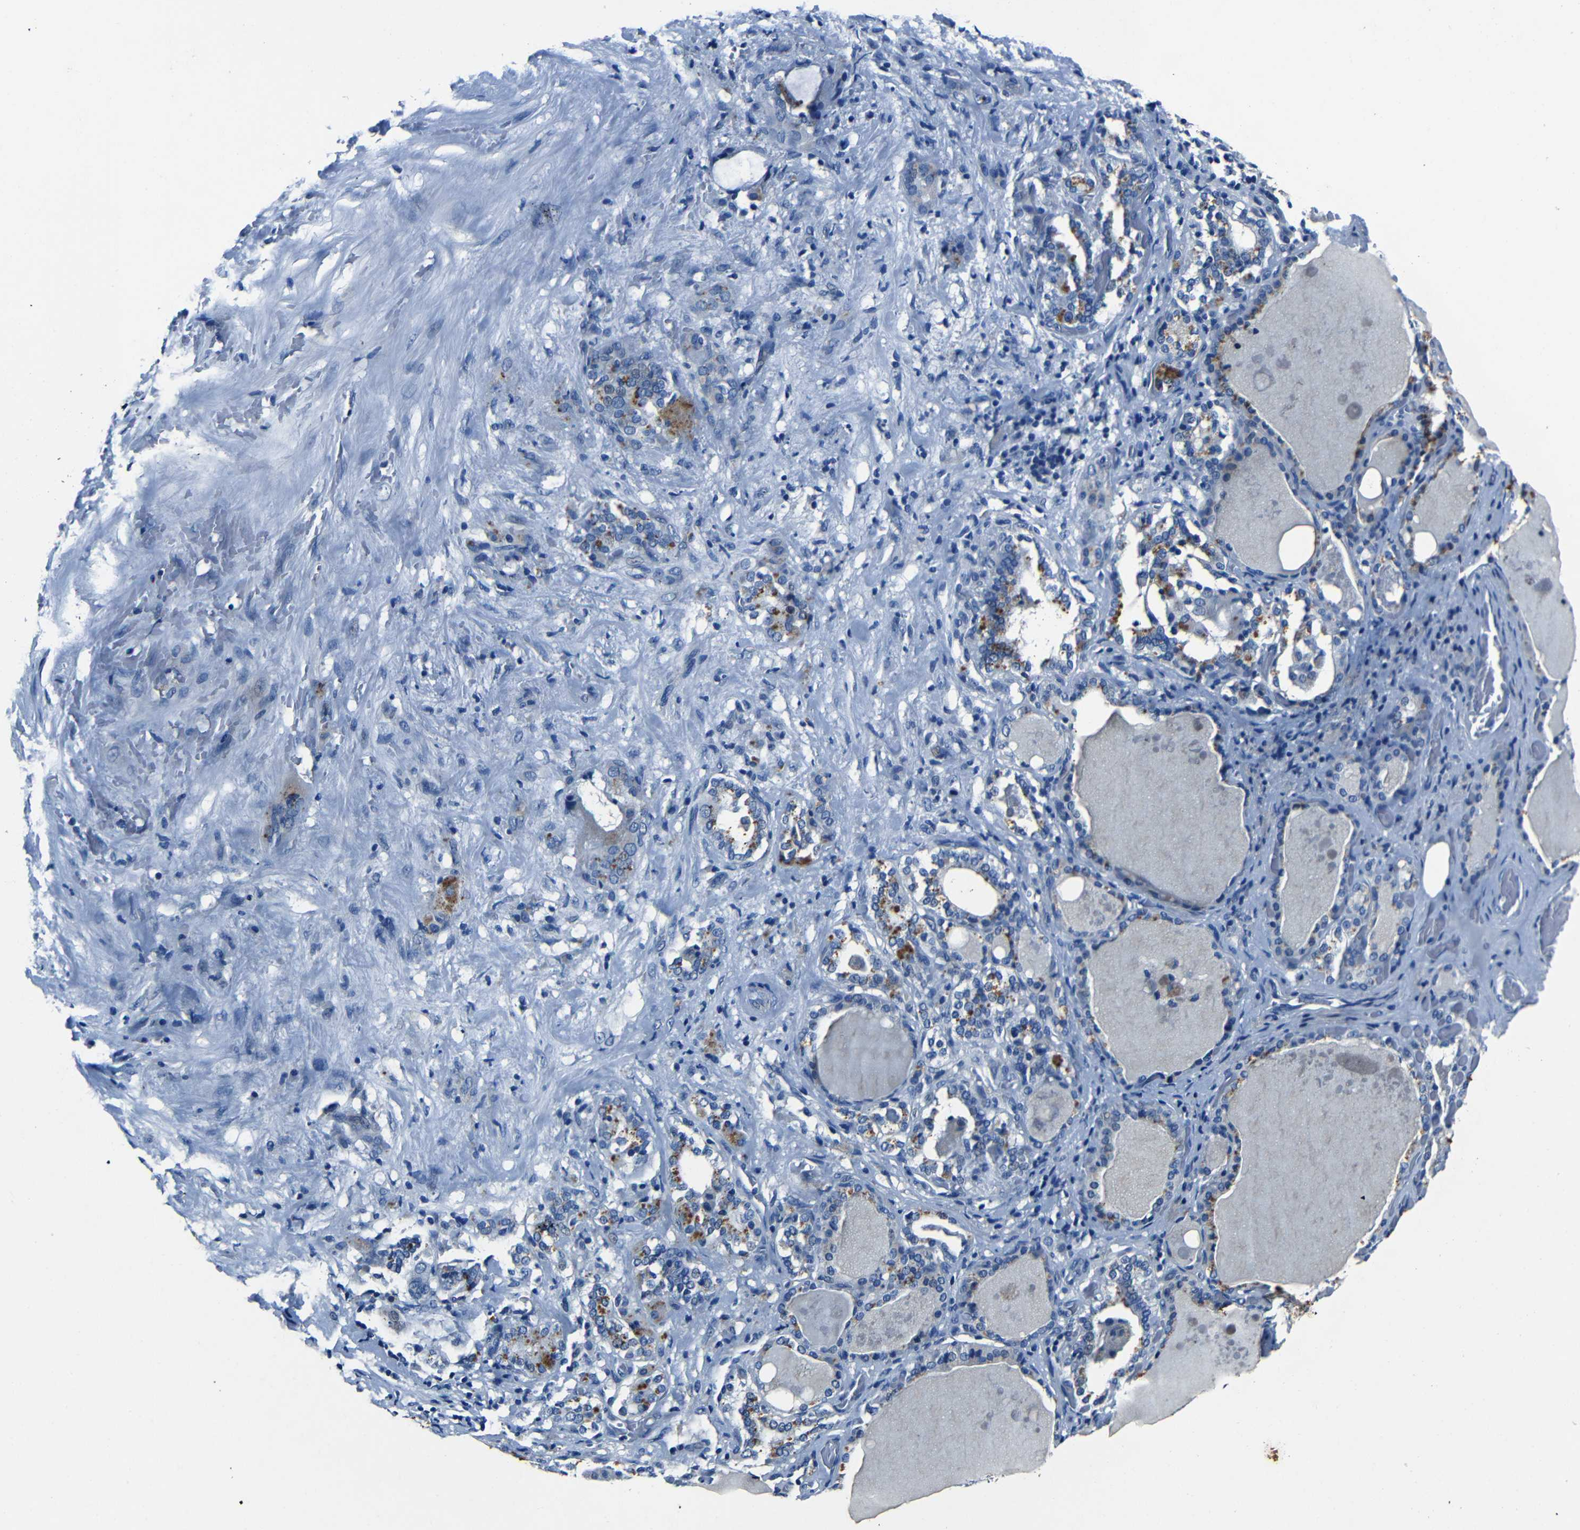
{"staining": {"intensity": "moderate", "quantity": "<25%", "location": "cytoplasmic/membranous"}, "tissue": "thyroid gland", "cell_type": "Glandular cells", "image_type": "normal", "snomed": [{"axis": "morphology", "description": "Normal tissue, NOS"}, {"axis": "topography", "description": "Thyroid gland"}], "caption": "A brown stain labels moderate cytoplasmic/membranous positivity of a protein in glandular cells of benign thyroid gland.", "gene": "NCMAP", "patient": {"sex": "male", "age": 61}}